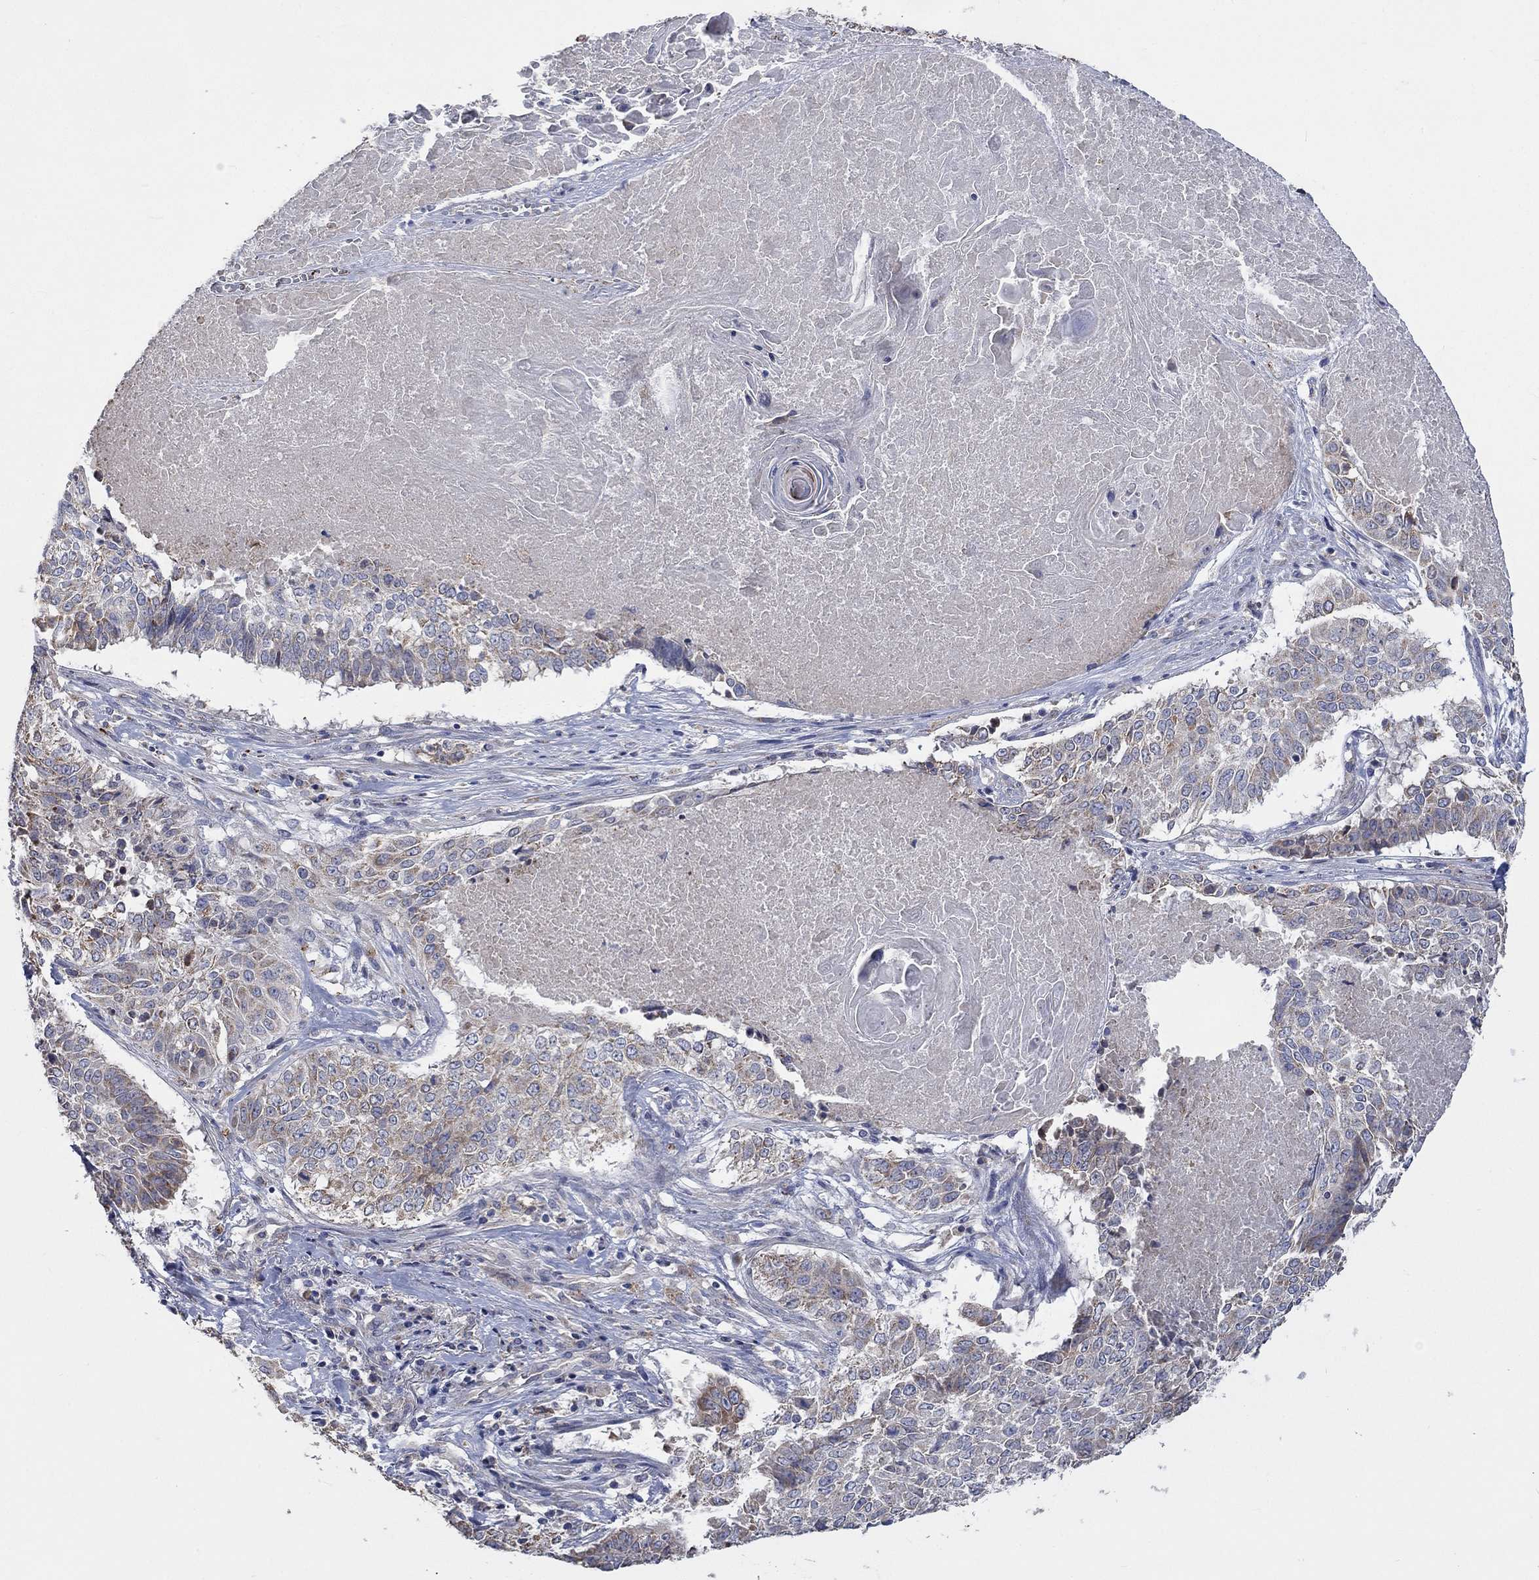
{"staining": {"intensity": "weak", "quantity": "25%-75%", "location": "cytoplasmic/membranous"}, "tissue": "lung cancer", "cell_type": "Tumor cells", "image_type": "cancer", "snomed": [{"axis": "morphology", "description": "Squamous cell carcinoma, NOS"}, {"axis": "topography", "description": "Lung"}], "caption": "An IHC histopathology image of neoplastic tissue is shown. Protein staining in brown highlights weak cytoplasmic/membranous positivity in lung cancer (squamous cell carcinoma) within tumor cells. Immunohistochemistry (ihc) stains the protein in brown and the nuclei are stained blue.", "gene": "UGT8", "patient": {"sex": "male", "age": 64}}